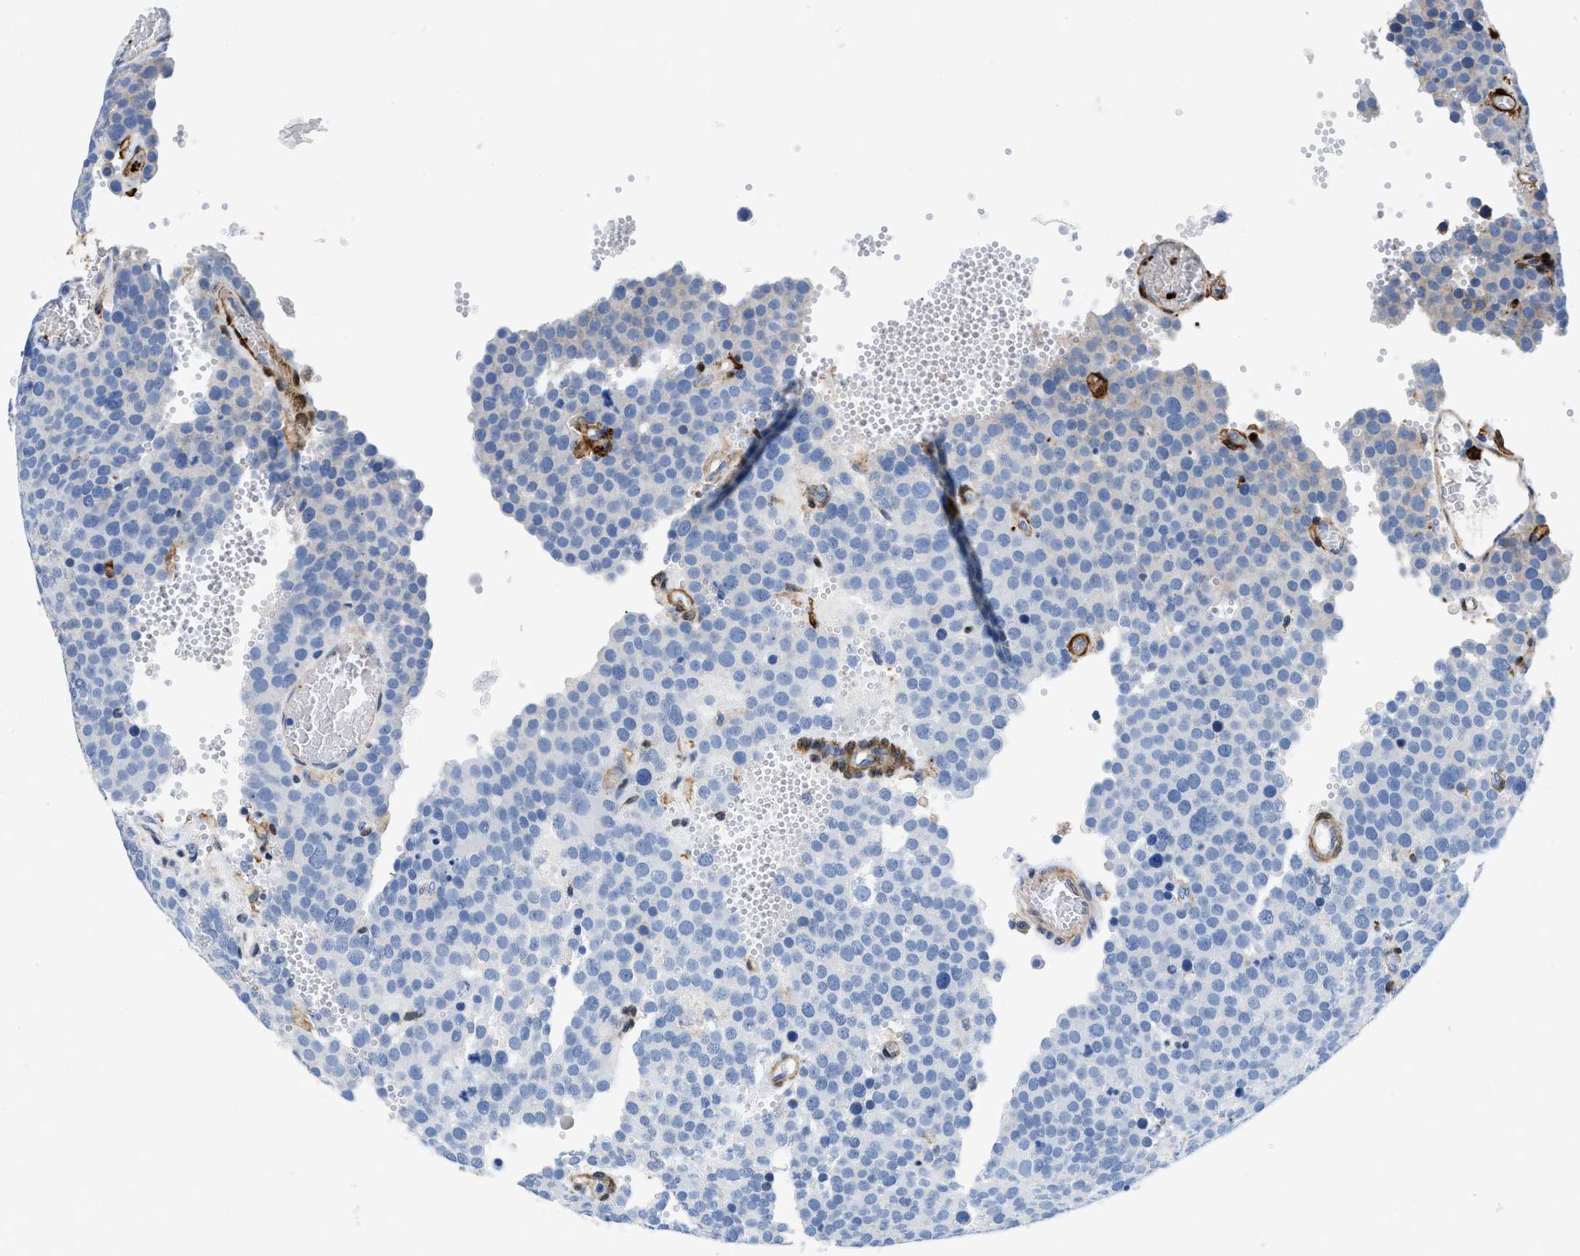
{"staining": {"intensity": "negative", "quantity": "none", "location": "none"}, "tissue": "testis cancer", "cell_type": "Tumor cells", "image_type": "cancer", "snomed": [{"axis": "morphology", "description": "Normal tissue, NOS"}, {"axis": "morphology", "description": "Seminoma, NOS"}, {"axis": "topography", "description": "Testis"}], "caption": "Testis cancer (seminoma) was stained to show a protein in brown. There is no significant positivity in tumor cells.", "gene": "GSN", "patient": {"sex": "male", "age": 71}}